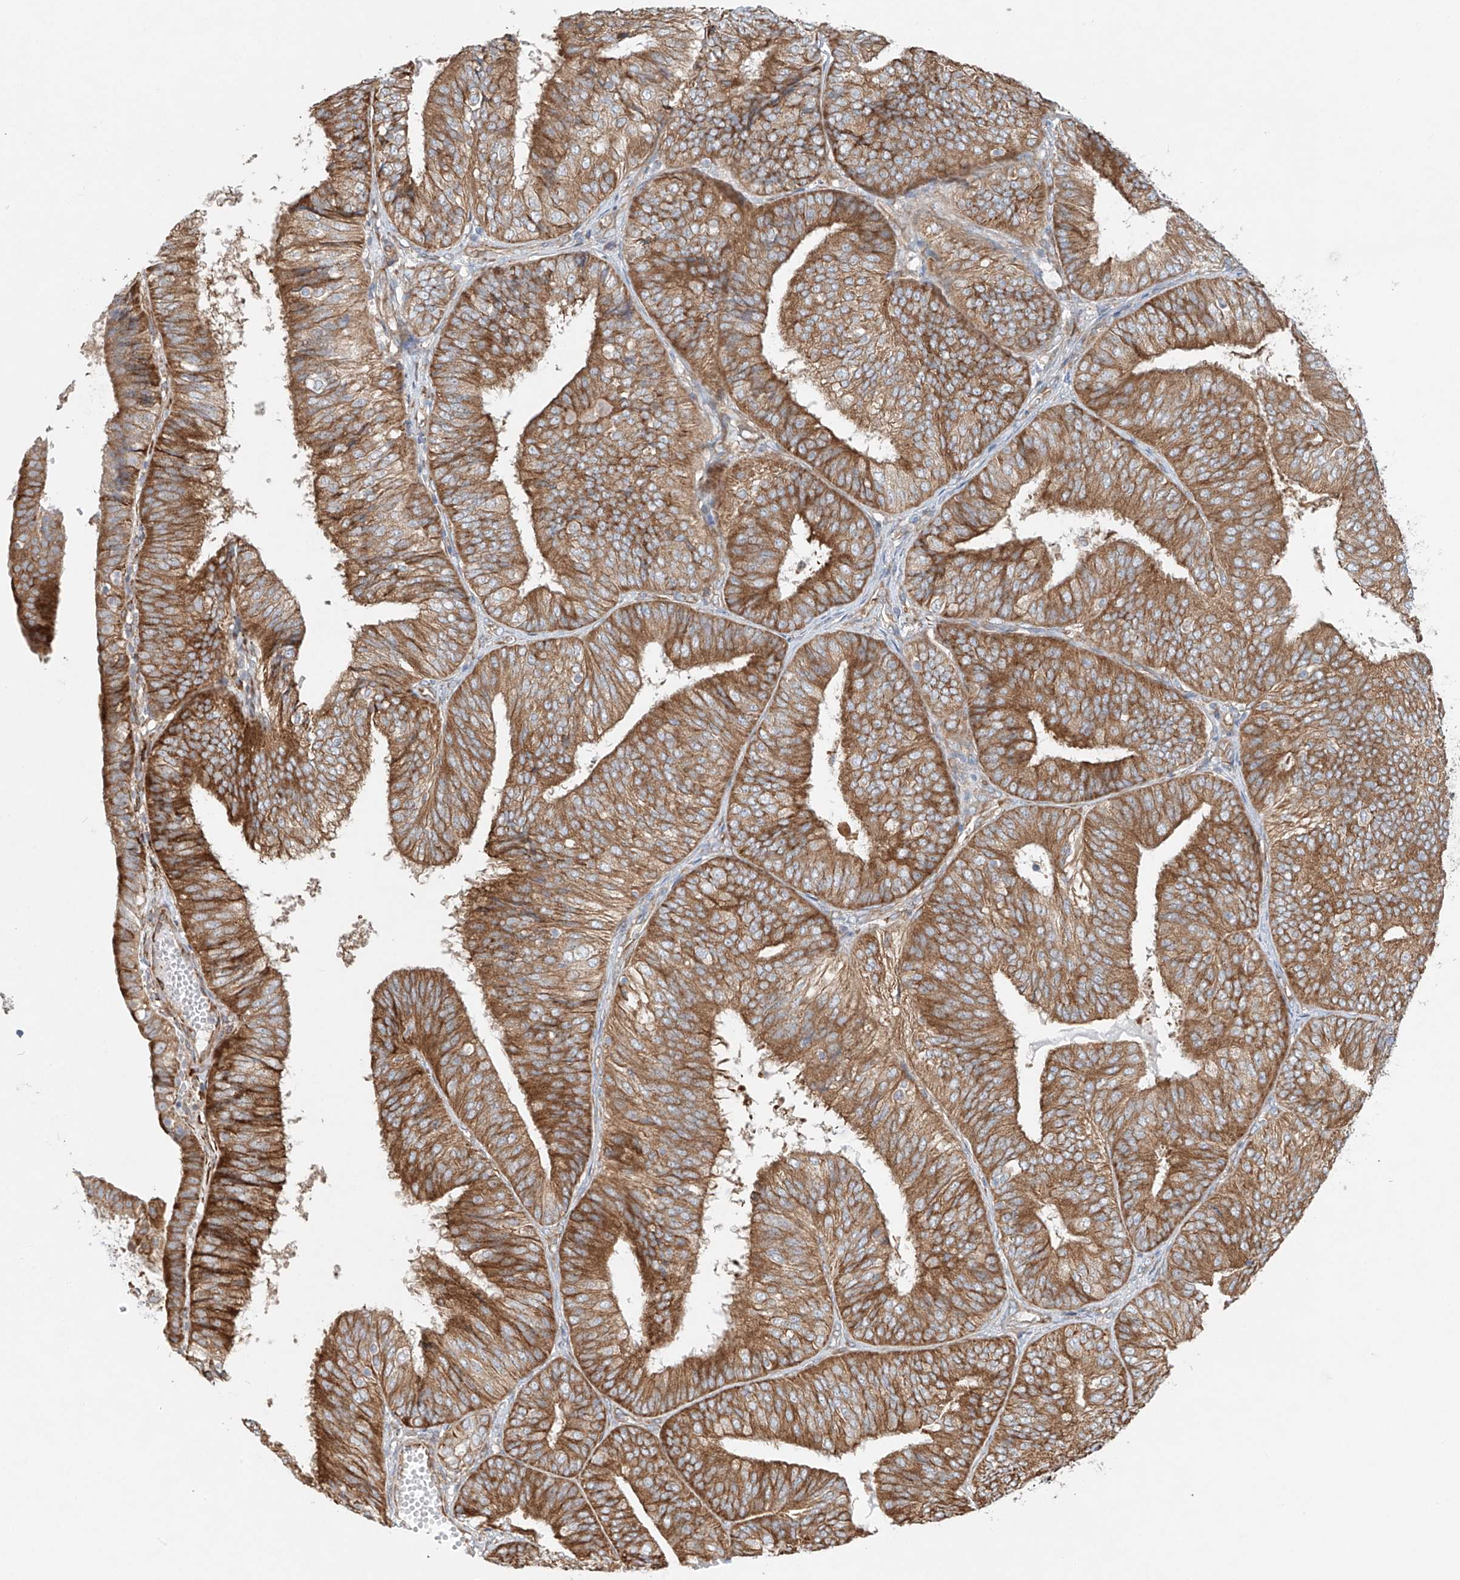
{"staining": {"intensity": "moderate", "quantity": ">75%", "location": "cytoplasmic/membranous"}, "tissue": "endometrial cancer", "cell_type": "Tumor cells", "image_type": "cancer", "snomed": [{"axis": "morphology", "description": "Adenocarcinoma, NOS"}, {"axis": "topography", "description": "Endometrium"}], "caption": "Endometrial cancer stained with a protein marker reveals moderate staining in tumor cells.", "gene": "EIPR1", "patient": {"sex": "female", "age": 58}}